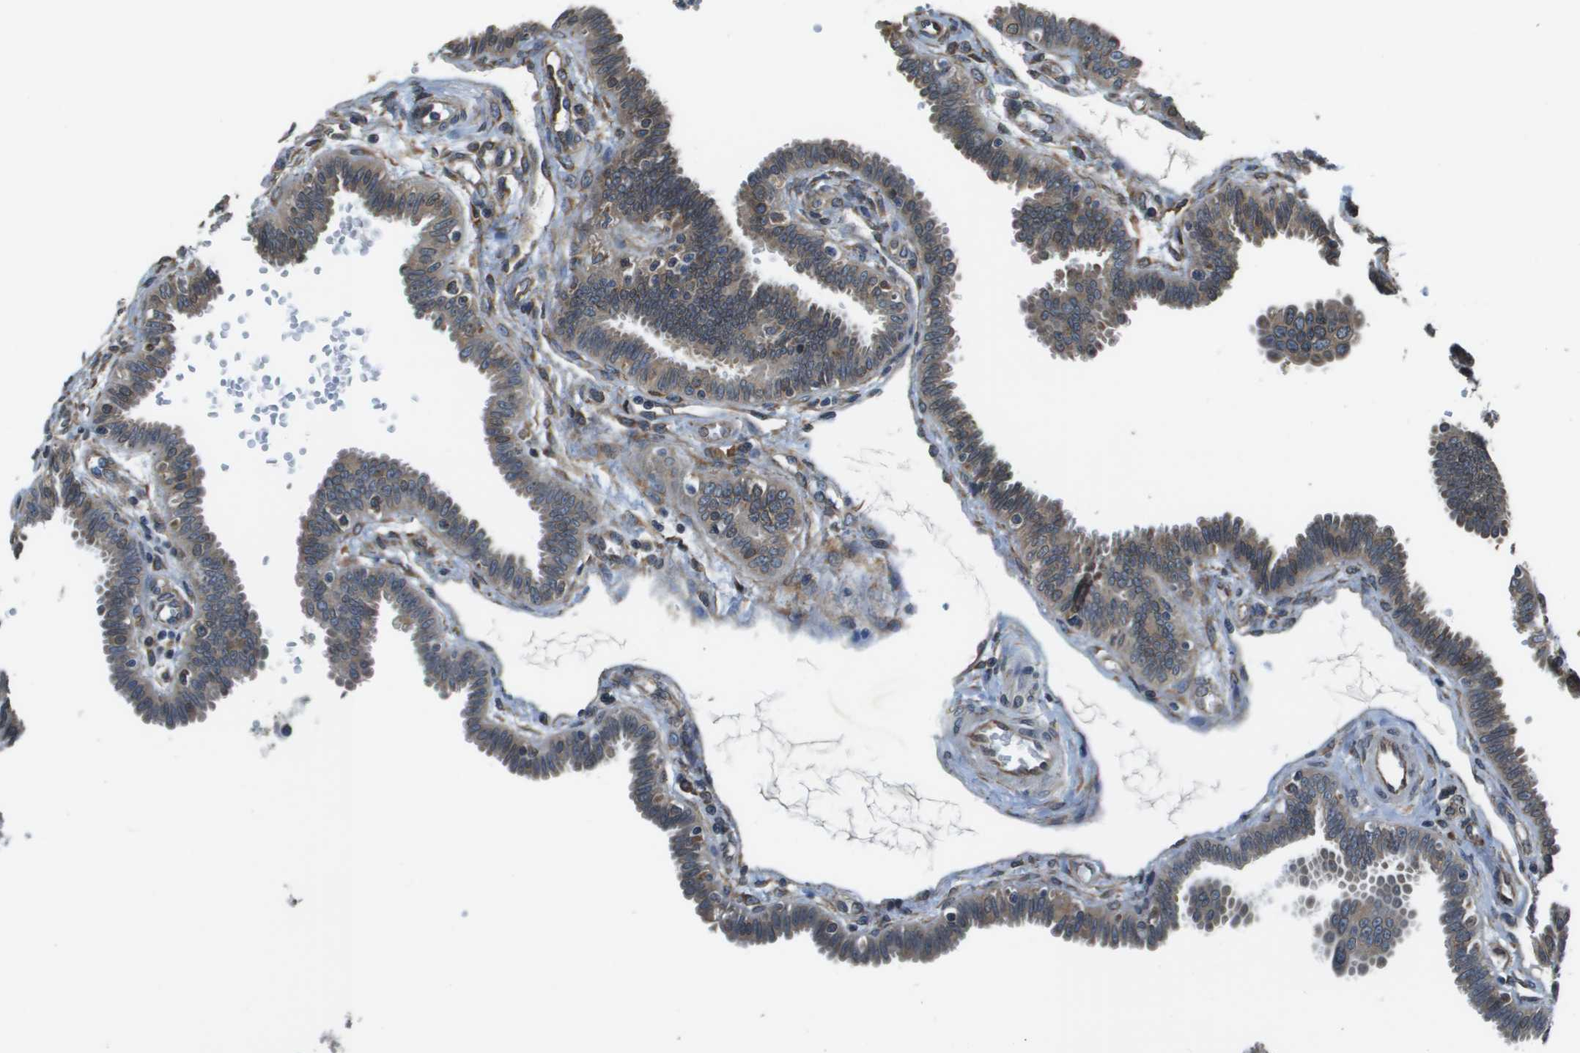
{"staining": {"intensity": "moderate", "quantity": "25%-75%", "location": "cytoplasmic/membranous"}, "tissue": "fallopian tube", "cell_type": "Glandular cells", "image_type": "normal", "snomed": [{"axis": "morphology", "description": "Normal tissue, NOS"}, {"axis": "topography", "description": "Fallopian tube"}], "caption": "Fallopian tube stained with immunohistochemistry (IHC) shows moderate cytoplasmic/membranous staining in about 25%-75% of glandular cells. (DAB IHC, brown staining for protein, blue staining for nuclei).", "gene": "SEC62", "patient": {"sex": "female", "age": 32}}